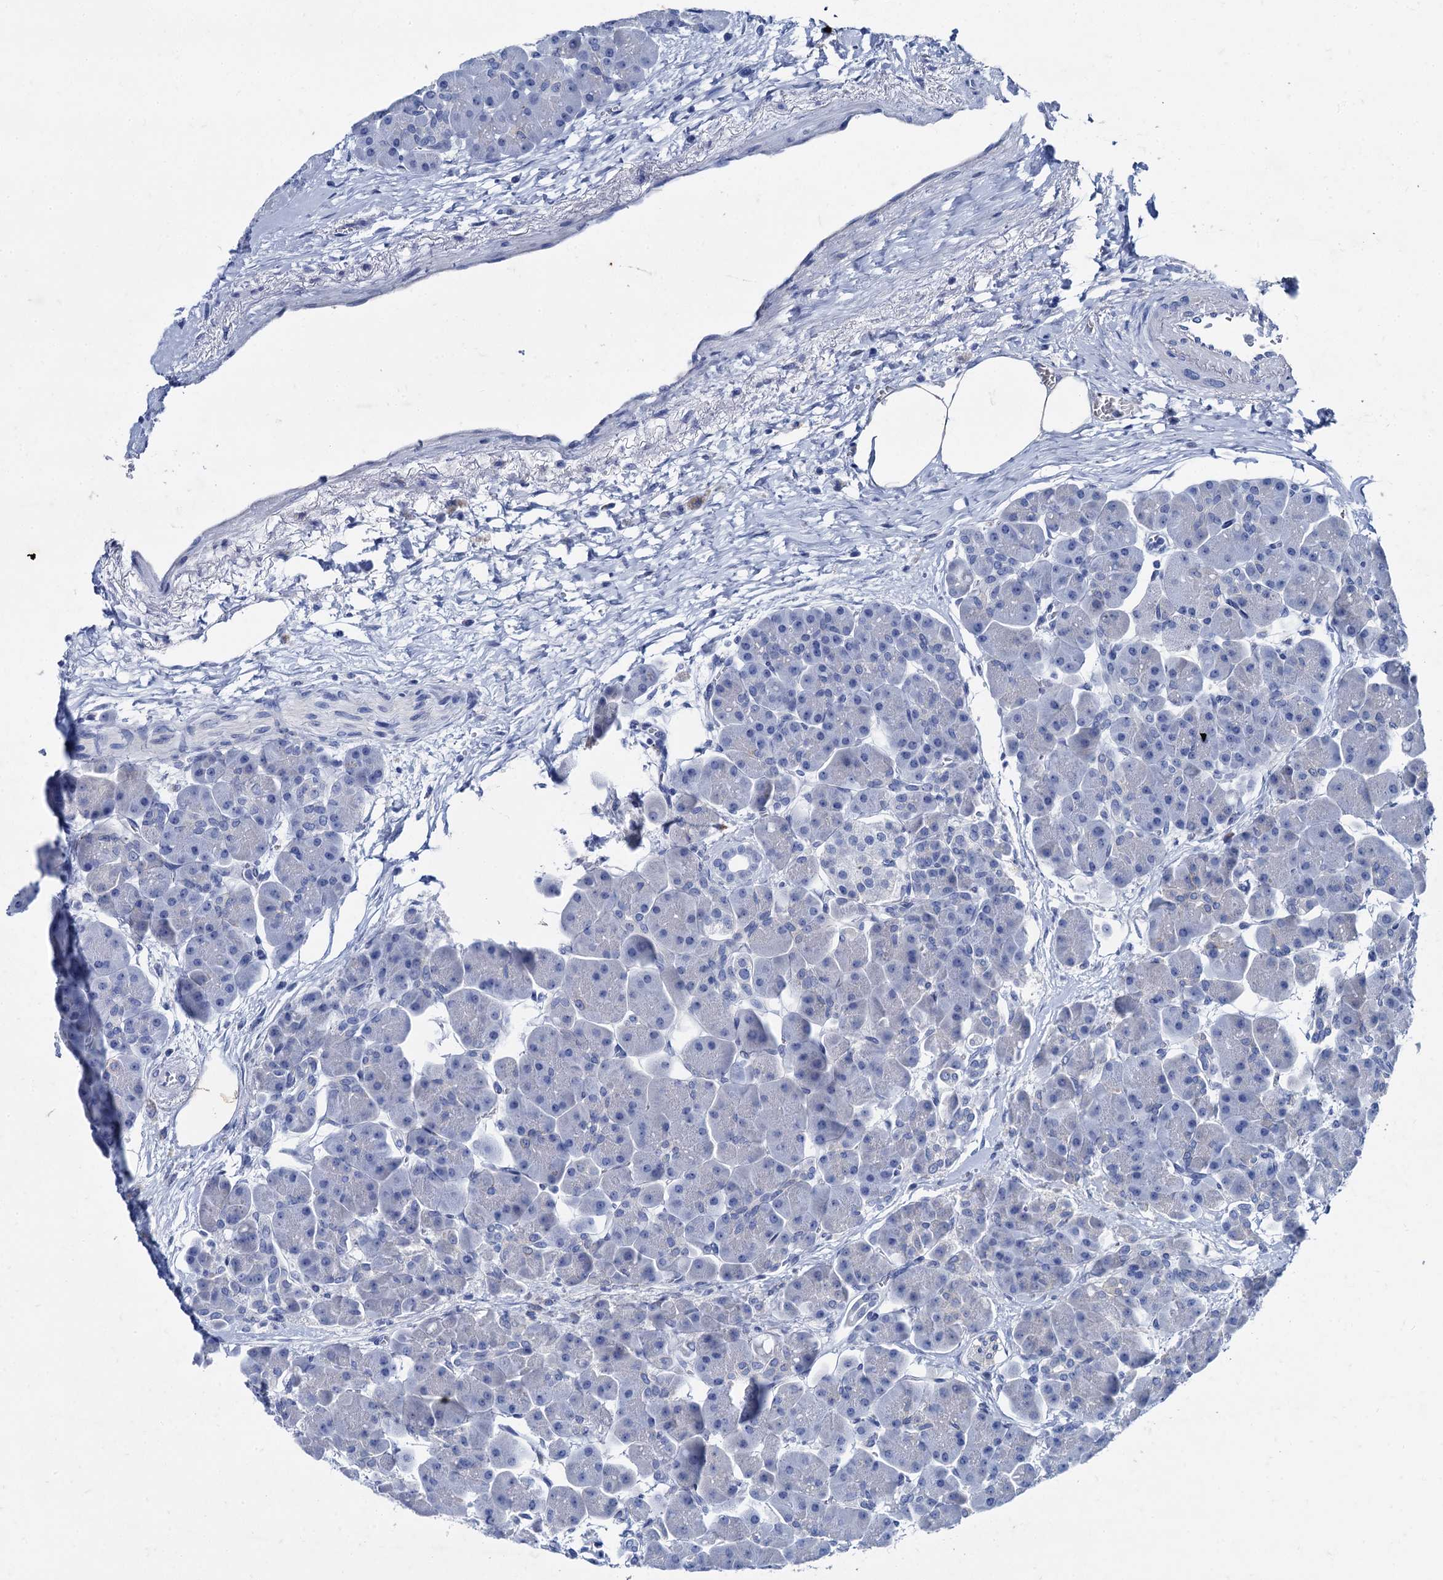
{"staining": {"intensity": "moderate", "quantity": "<25%", "location": "cytoplasmic/membranous"}, "tissue": "pancreas", "cell_type": "Exocrine glandular cells", "image_type": "normal", "snomed": [{"axis": "morphology", "description": "Normal tissue, NOS"}, {"axis": "topography", "description": "Pancreas"}], "caption": "Protein staining of normal pancreas reveals moderate cytoplasmic/membranous staining in about <25% of exocrine glandular cells. (brown staining indicates protein expression, while blue staining denotes nuclei).", "gene": "TMEM72", "patient": {"sex": "male", "age": 66}}